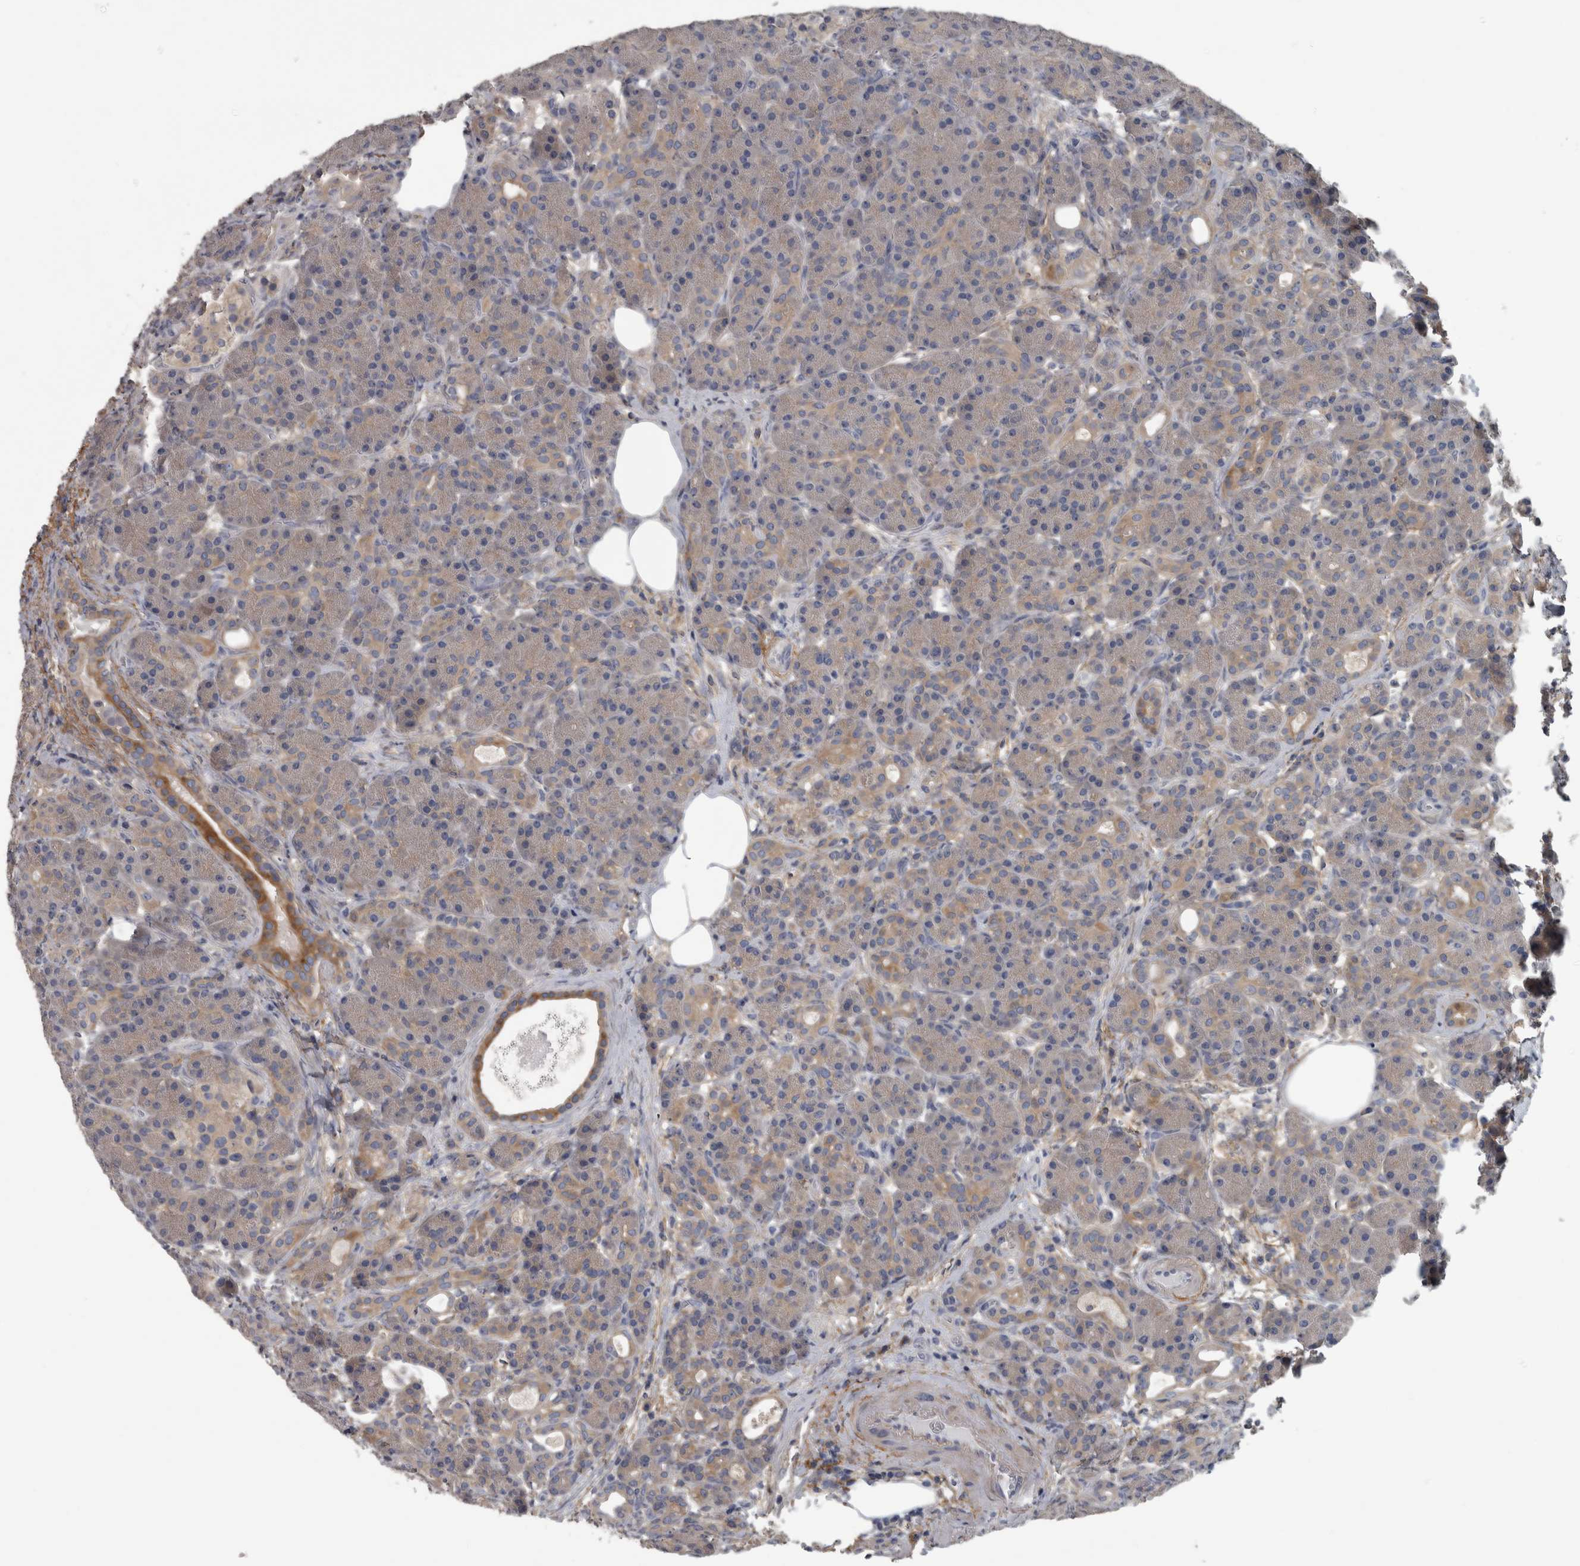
{"staining": {"intensity": "moderate", "quantity": "<25%", "location": "cytoplasmic/membranous"}, "tissue": "pancreas", "cell_type": "Exocrine glandular cells", "image_type": "normal", "snomed": [{"axis": "morphology", "description": "Normal tissue, NOS"}, {"axis": "topography", "description": "Pancreas"}], "caption": "Benign pancreas was stained to show a protein in brown. There is low levels of moderate cytoplasmic/membranous positivity in approximately <25% of exocrine glandular cells. Using DAB (brown) and hematoxylin (blue) stains, captured at high magnification using brightfield microscopy.", "gene": "EFEMP2", "patient": {"sex": "male", "age": 63}}